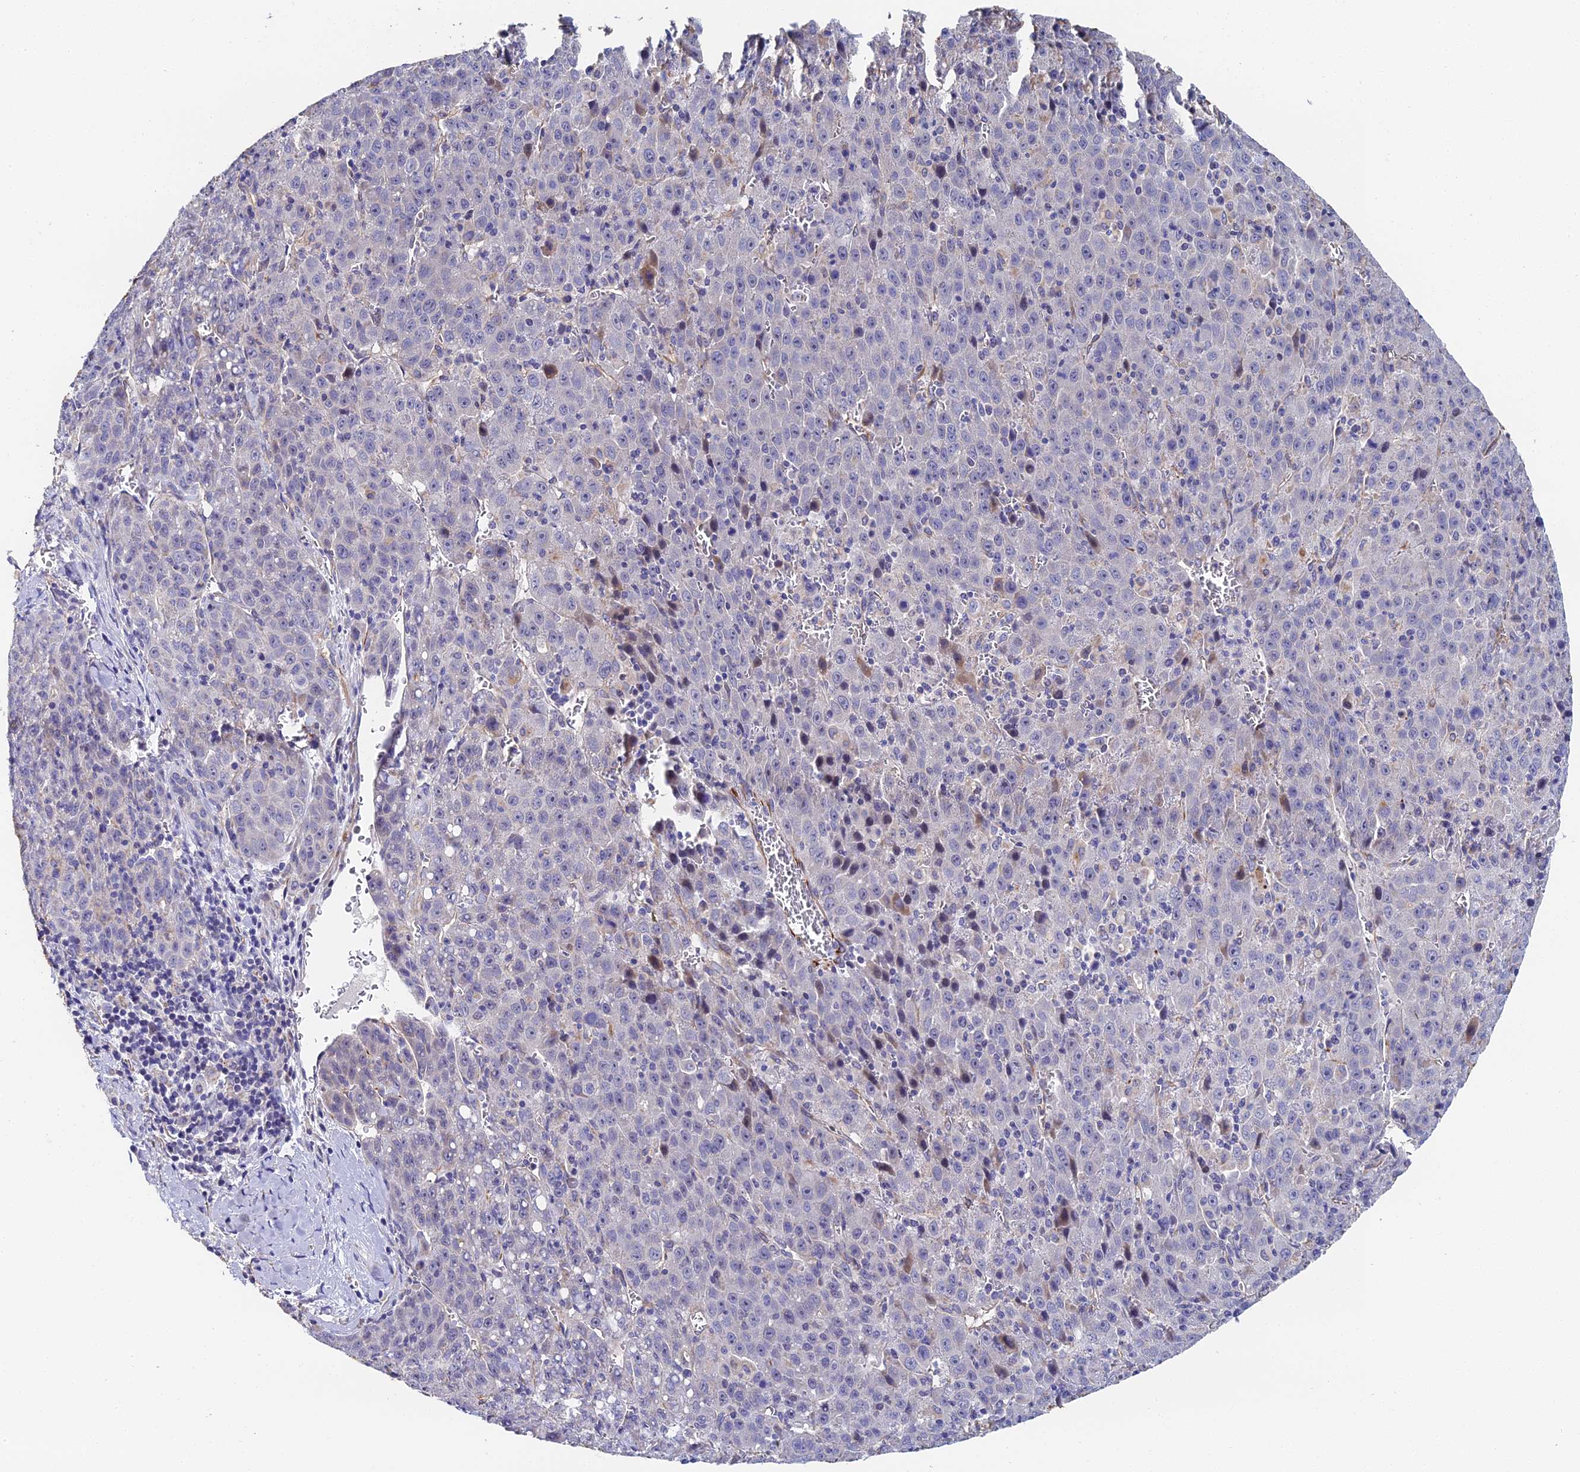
{"staining": {"intensity": "negative", "quantity": "none", "location": "none"}, "tissue": "liver cancer", "cell_type": "Tumor cells", "image_type": "cancer", "snomed": [{"axis": "morphology", "description": "Carcinoma, Hepatocellular, NOS"}, {"axis": "topography", "description": "Liver"}], "caption": "Protein analysis of liver cancer displays no significant staining in tumor cells. Brightfield microscopy of immunohistochemistry (IHC) stained with DAB (3,3'-diaminobenzidine) (brown) and hematoxylin (blue), captured at high magnification.", "gene": "ENSG00000268674", "patient": {"sex": "female", "age": 53}}